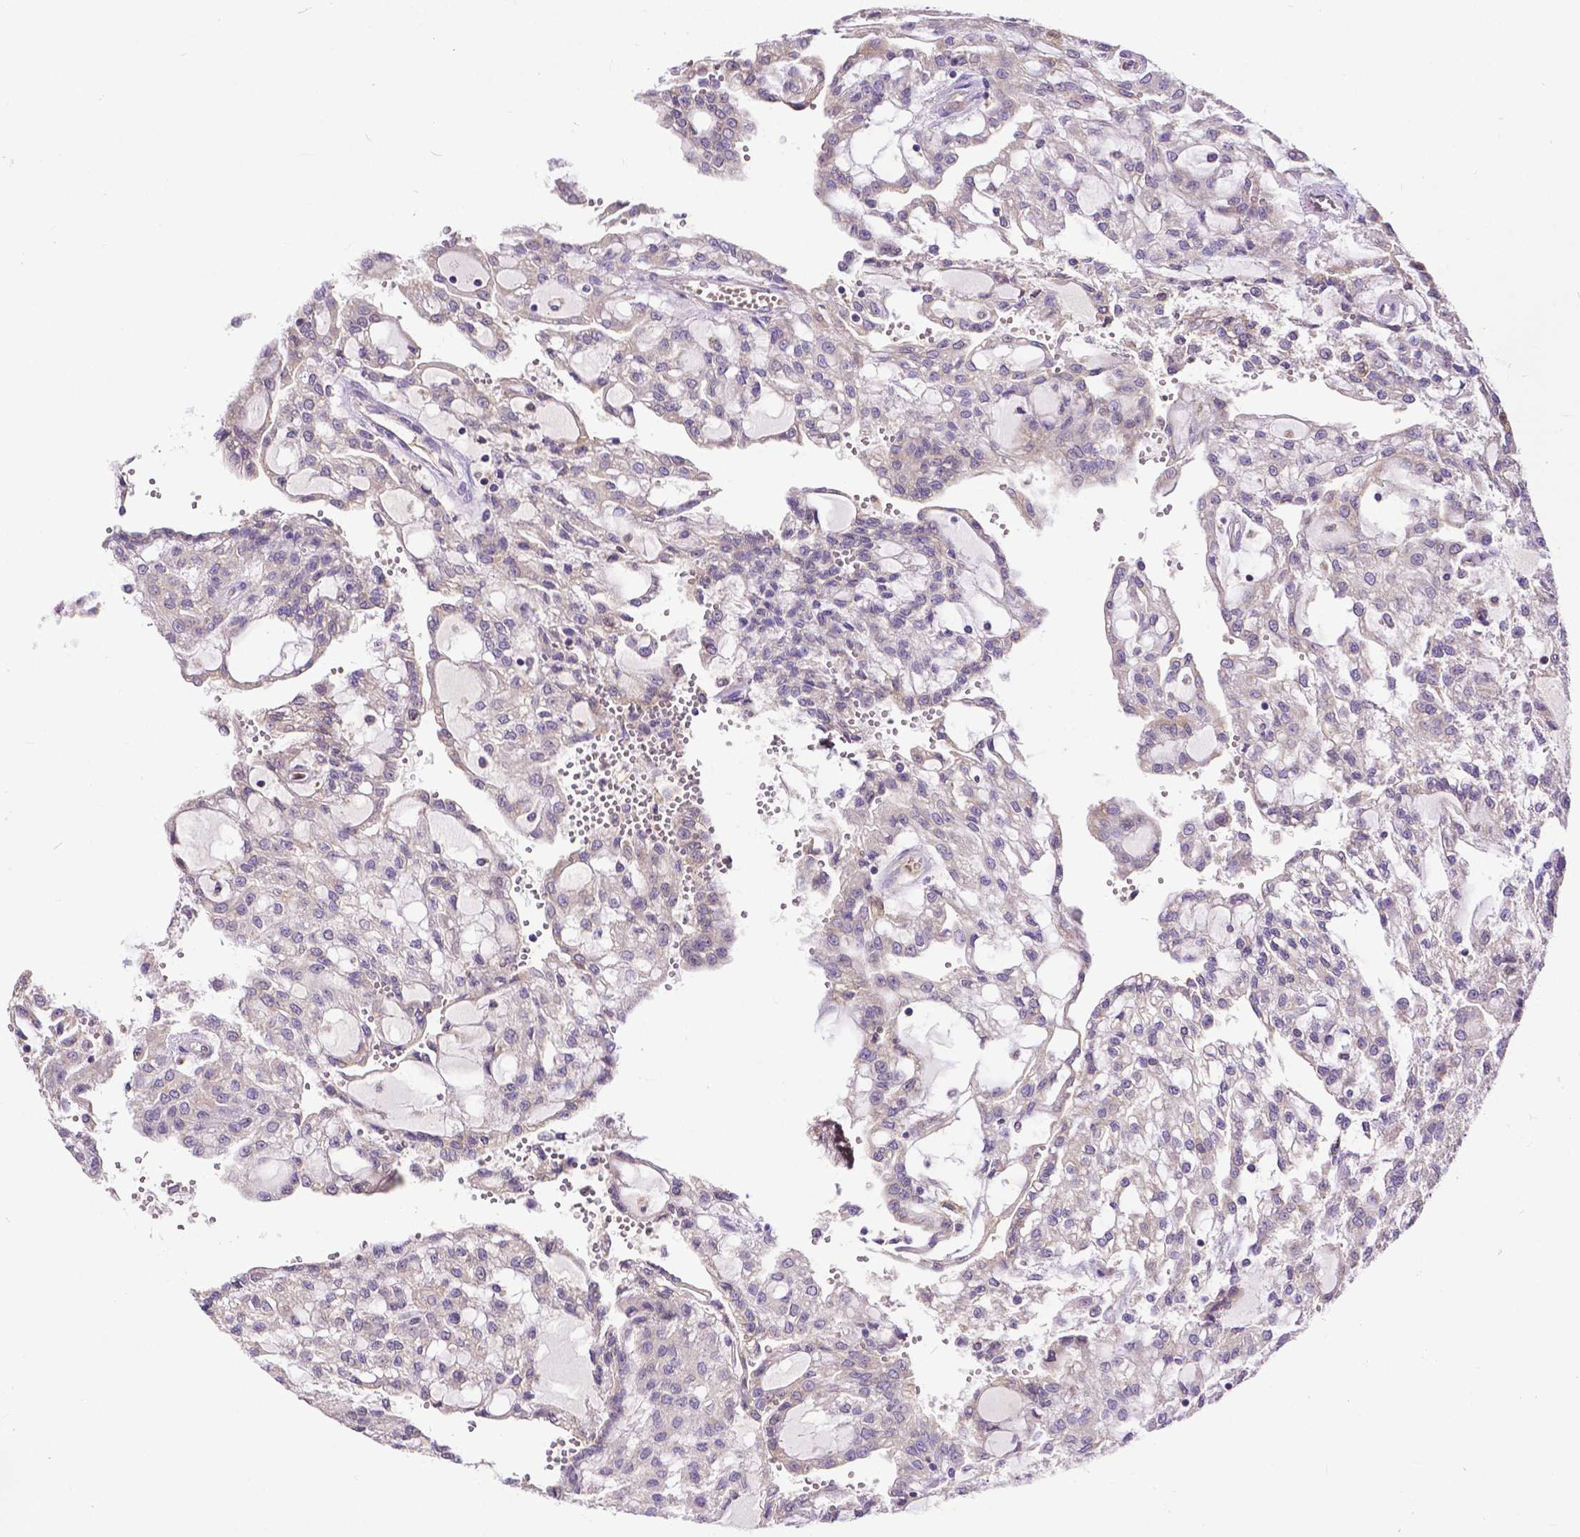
{"staining": {"intensity": "negative", "quantity": "none", "location": "none"}, "tissue": "renal cancer", "cell_type": "Tumor cells", "image_type": "cancer", "snomed": [{"axis": "morphology", "description": "Adenocarcinoma, NOS"}, {"axis": "topography", "description": "Kidney"}], "caption": "An image of human adenocarcinoma (renal) is negative for staining in tumor cells.", "gene": "DICER1", "patient": {"sex": "male", "age": 63}}